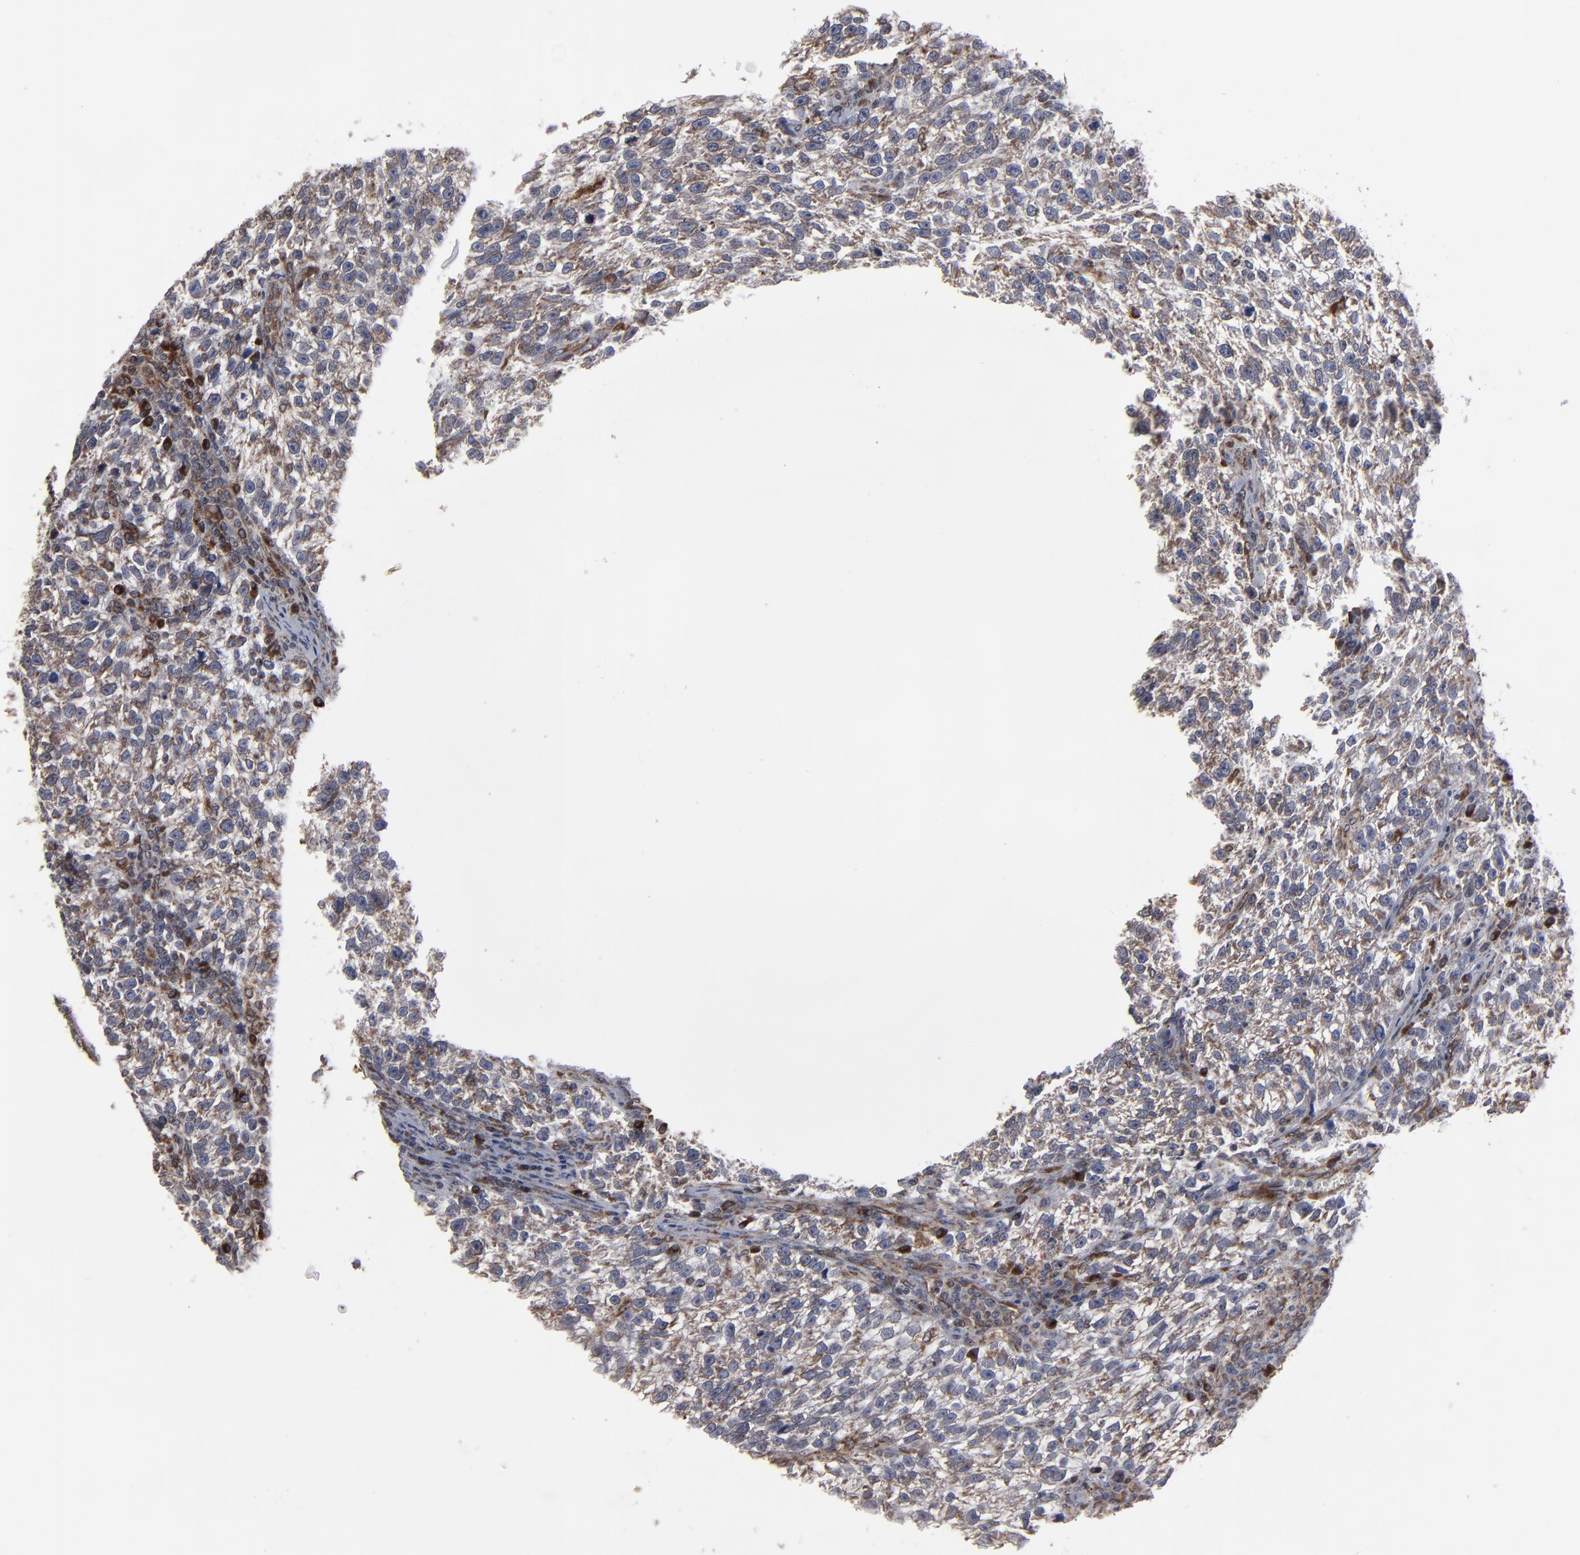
{"staining": {"intensity": "weak", "quantity": ">75%", "location": "cytoplasmic/membranous"}, "tissue": "testis cancer", "cell_type": "Tumor cells", "image_type": "cancer", "snomed": [{"axis": "morphology", "description": "Seminoma, NOS"}, {"axis": "topography", "description": "Testis"}], "caption": "Protein expression analysis of human testis cancer reveals weak cytoplasmic/membranous expression in approximately >75% of tumor cells.", "gene": "CNIH1", "patient": {"sex": "male", "age": 38}}